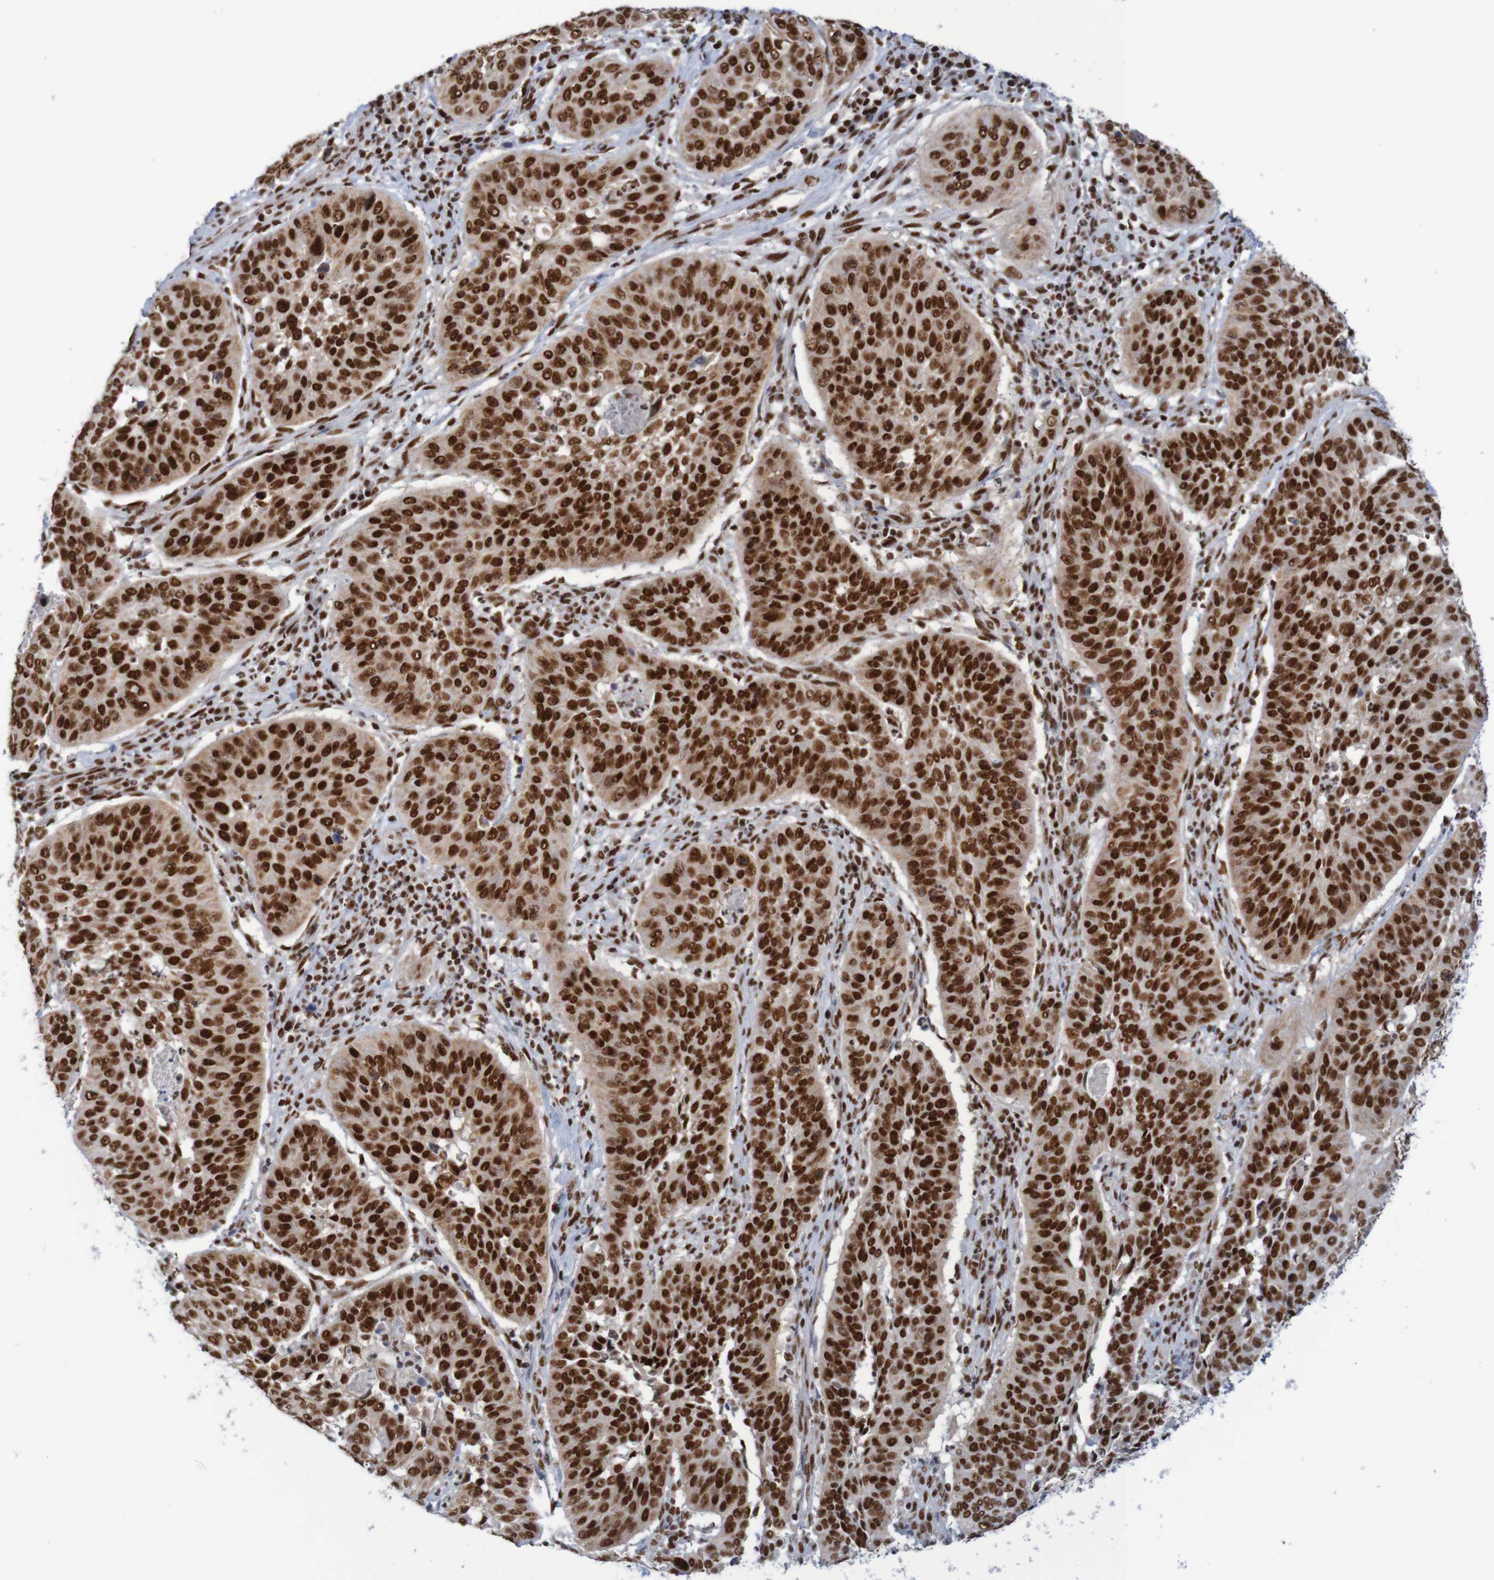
{"staining": {"intensity": "strong", "quantity": ">75%", "location": "nuclear"}, "tissue": "cervical cancer", "cell_type": "Tumor cells", "image_type": "cancer", "snomed": [{"axis": "morphology", "description": "Normal tissue, NOS"}, {"axis": "morphology", "description": "Squamous cell carcinoma, NOS"}, {"axis": "topography", "description": "Cervix"}], "caption": "This micrograph displays cervical cancer stained with immunohistochemistry to label a protein in brown. The nuclear of tumor cells show strong positivity for the protein. Nuclei are counter-stained blue.", "gene": "THRAP3", "patient": {"sex": "female", "age": 39}}